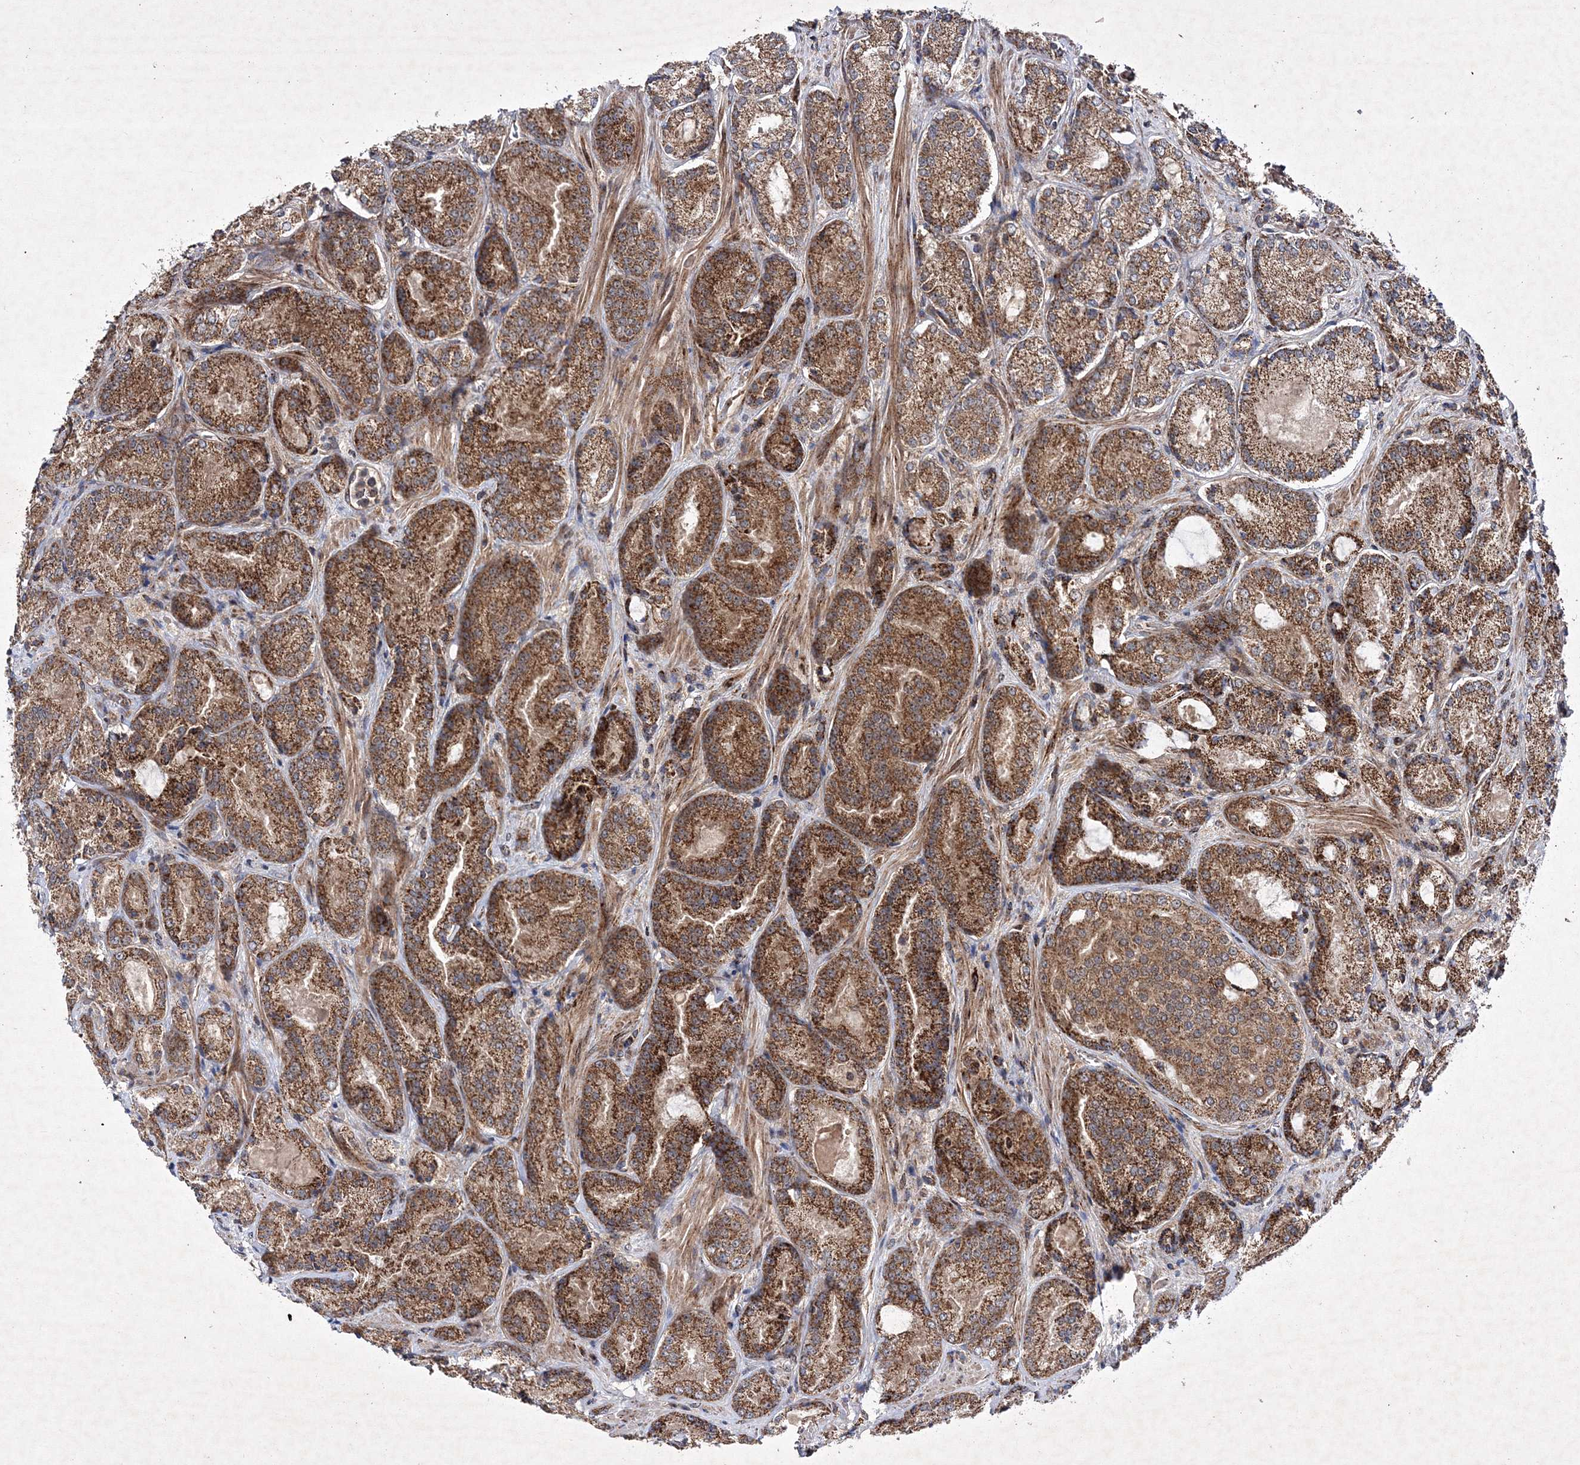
{"staining": {"intensity": "strong", "quantity": ">75%", "location": "cytoplasmic/membranous"}, "tissue": "prostate cancer", "cell_type": "Tumor cells", "image_type": "cancer", "snomed": [{"axis": "morphology", "description": "Adenocarcinoma, Low grade"}, {"axis": "topography", "description": "Prostate"}], "caption": "Prostate low-grade adenocarcinoma stained for a protein exhibits strong cytoplasmic/membranous positivity in tumor cells. The staining was performed using DAB to visualize the protein expression in brown, while the nuclei were stained in blue with hematoxylin (Magnification: 20x).", "gene": "SCRN3", "patient": {"sex": "male", "age": 74}}